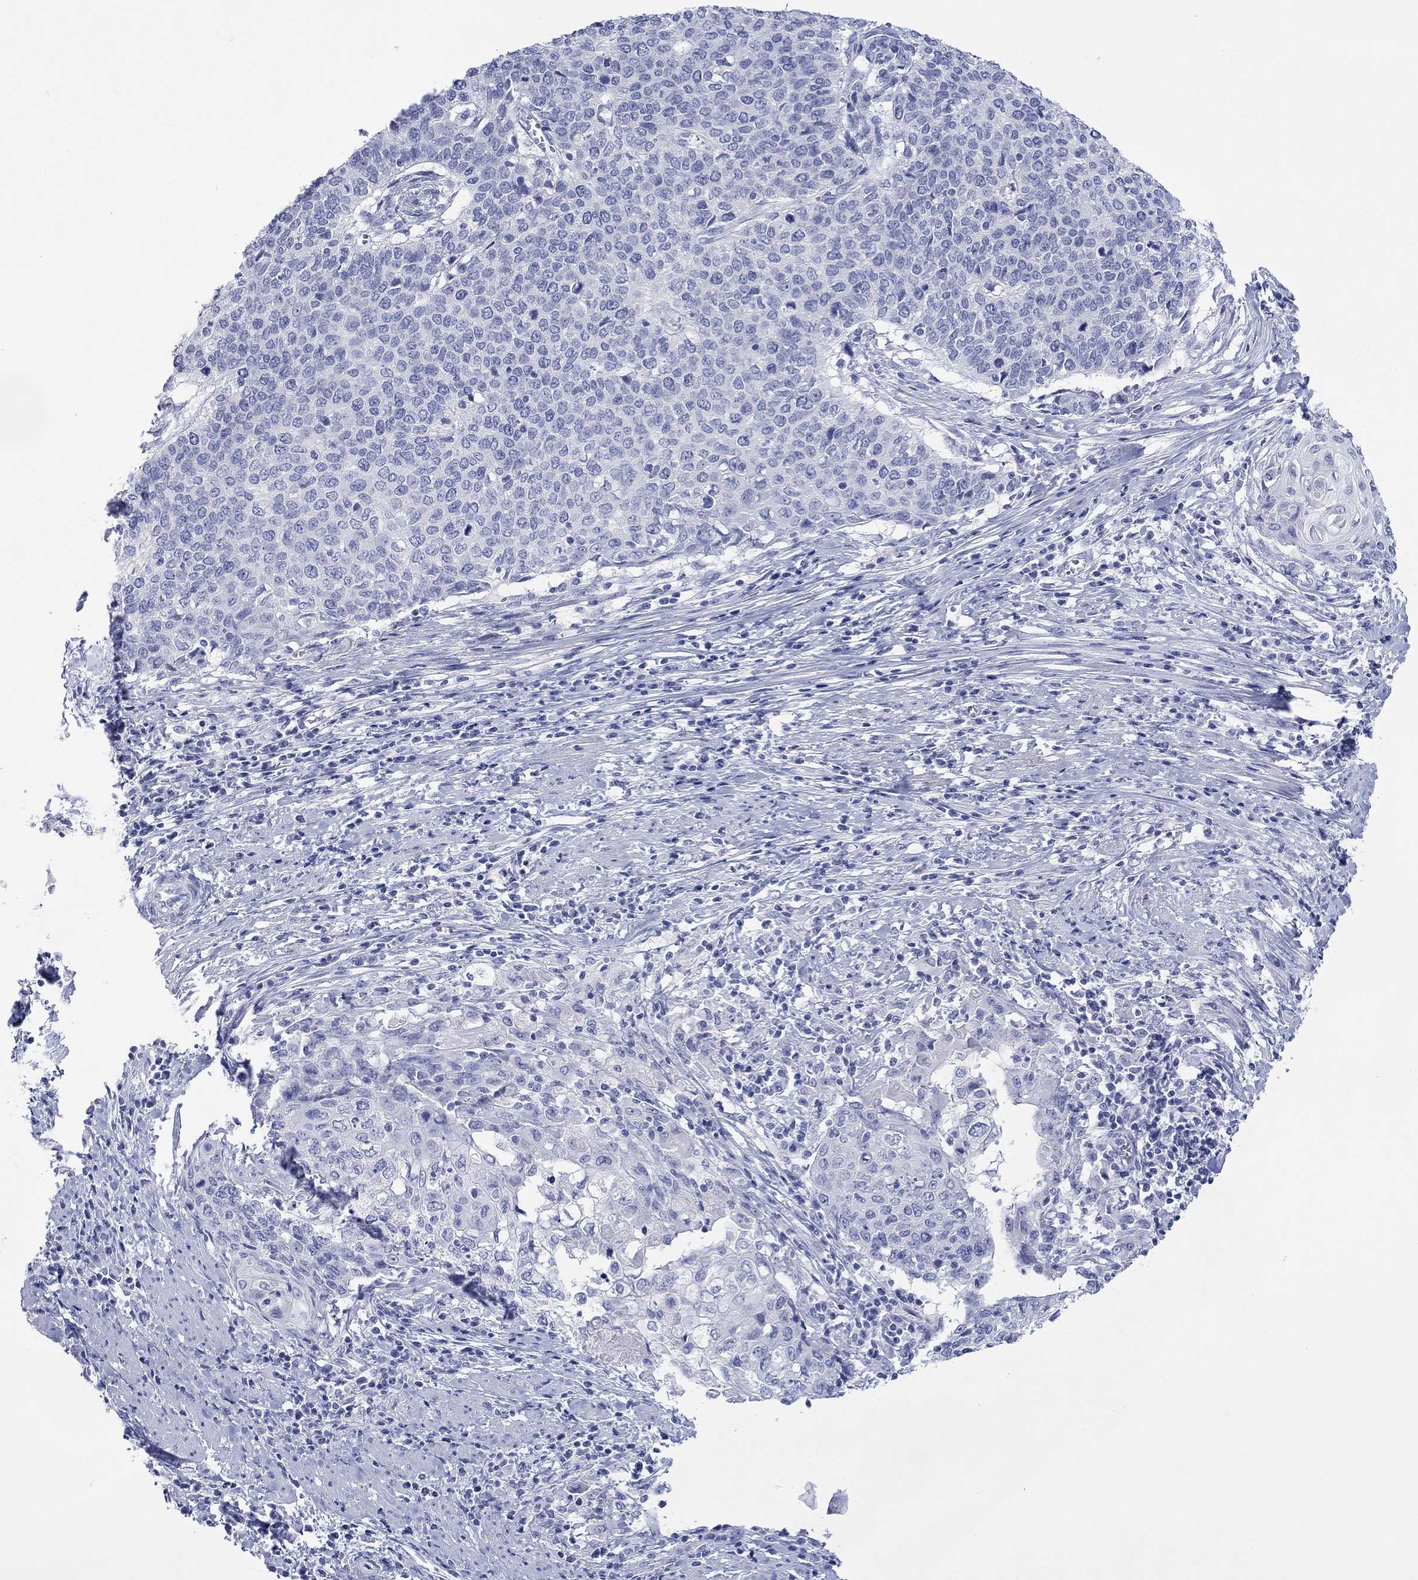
{"staining": {"intensity": "negative", "quantity": "none", "location": "none"}, "tissue": "cervical cancer", "cell_type": "Tumor cells", "image_type": "cancer", "snomed": [{"axis": "morphology", "description": "Squamous cell carcinoma, NOS"}, {"axis": "topography", "description": "Cervix"}], "caption": "Tumor cells show no significant protein positivity in cervical squamous cell carcinoma.", "gene": "MLANA", "patient": {"sex": "female", "age": 39}}